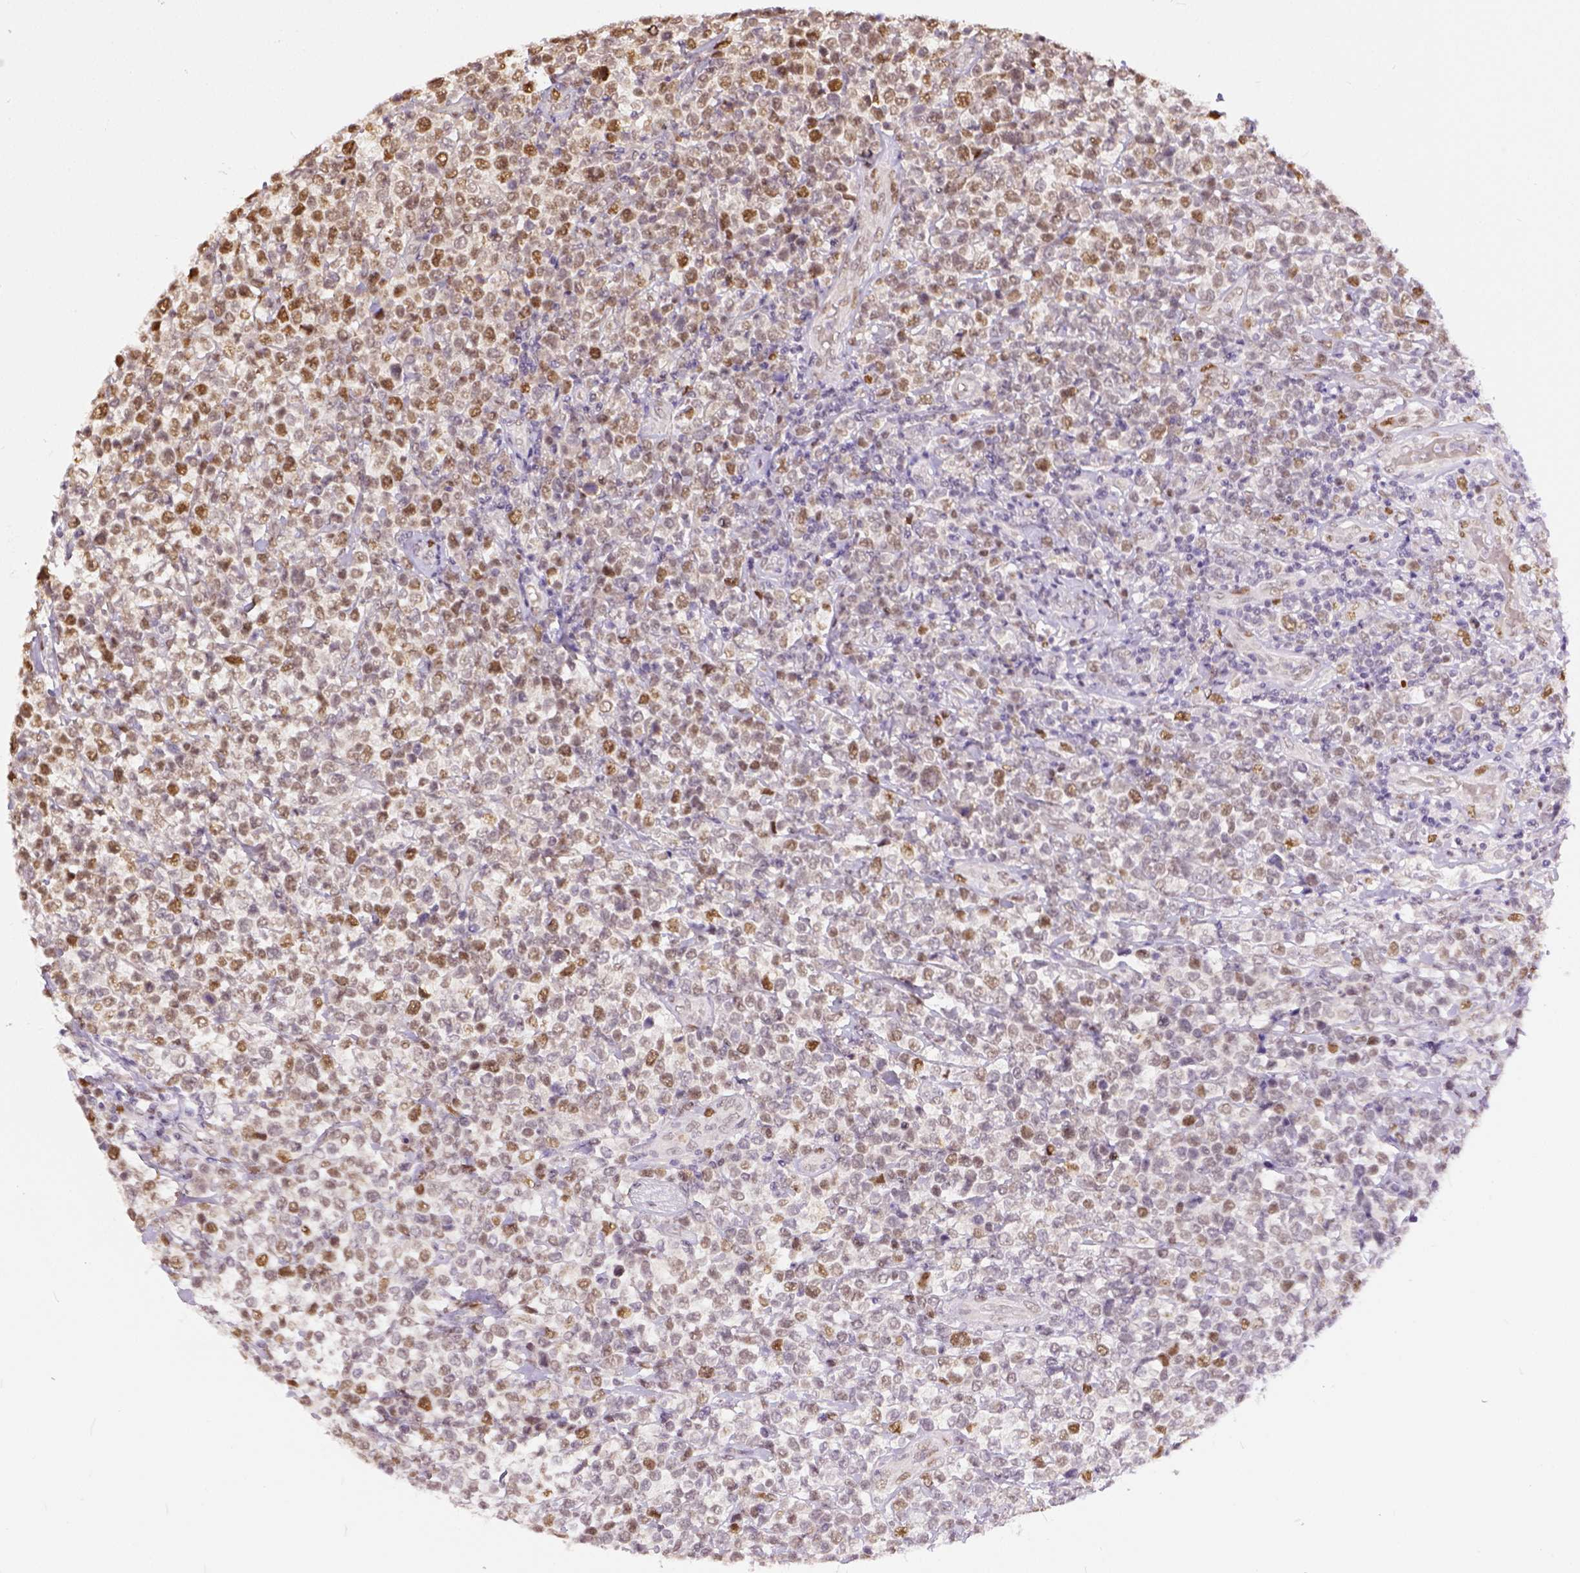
{"staining": {"intensity": "moderate", "quantity": "25%-75%", "location": "nuclear"}, "tissue": "lymphoma", "cell_type": "Tumor cells", "image_type": "cancer", "snomed": [{"axis": "morphology", "description": "Malignant lymphoma, non-Hodgkin's type, High grade"}, {"axis": "topography", "description": "Soft tissue"}], "caption": "Immunohistochemistry (IHC) photomicrograph of high-grade malignant lymphoma, non-Hodgkin's type stained for a protein (brown), which demonstrates medium levels of moderate nuclear expression in approximately 25%-75% of tumor cells.", "gene": "ERCC1", "patient": {"sex": "female", "age": 56}}